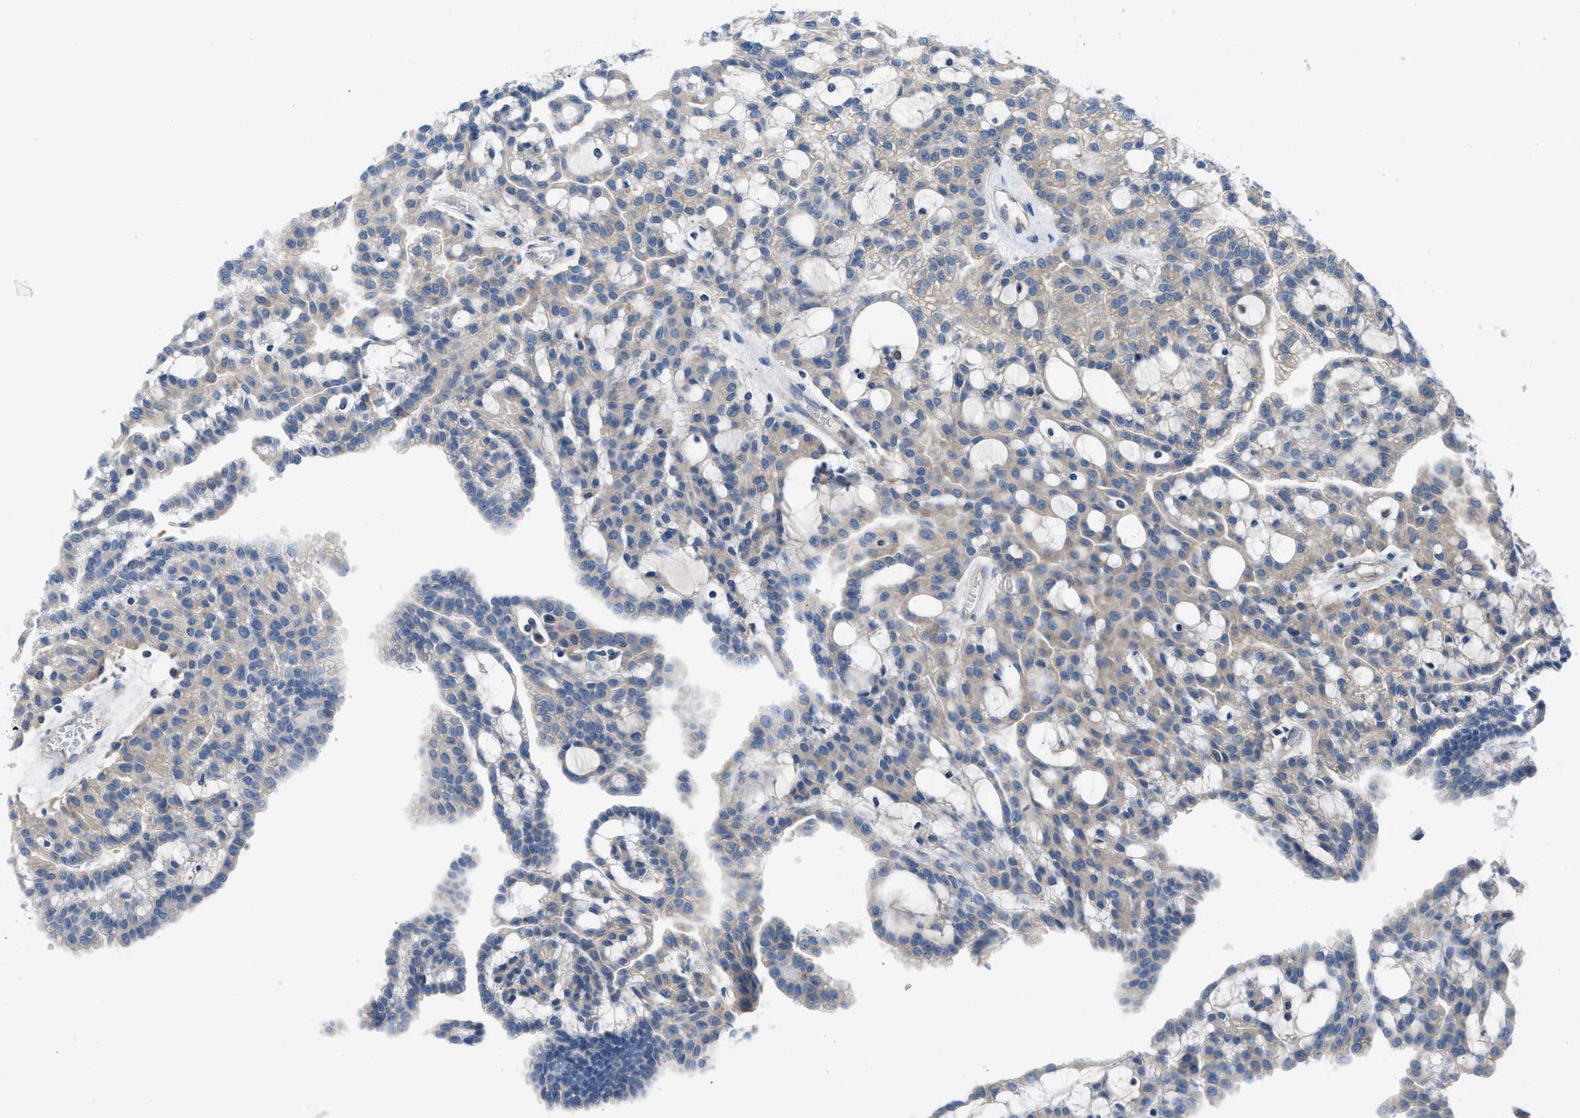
{"staining": {"intensity": "weak", "quantity": ">75%", "location": "cytoplasmic/membranous"}, "tissue": "renal cancer", "cell_type": "Tumor cells", "image_type": "cancer", "snomed": [{"axis": "morphology", "description": "Adenocarcinoma, NOS"}, {"axis": "topography", "description": "Kidney"}], "caption": "A high-resolution histopathology image shows IHC staining of adenocarcinoma (renal), which displays weak cytoplasmic/membranous expression in approximately >75% of tumor cells.", "gene": "BNC2", "patient": {"sex": "male", "age": 63}}